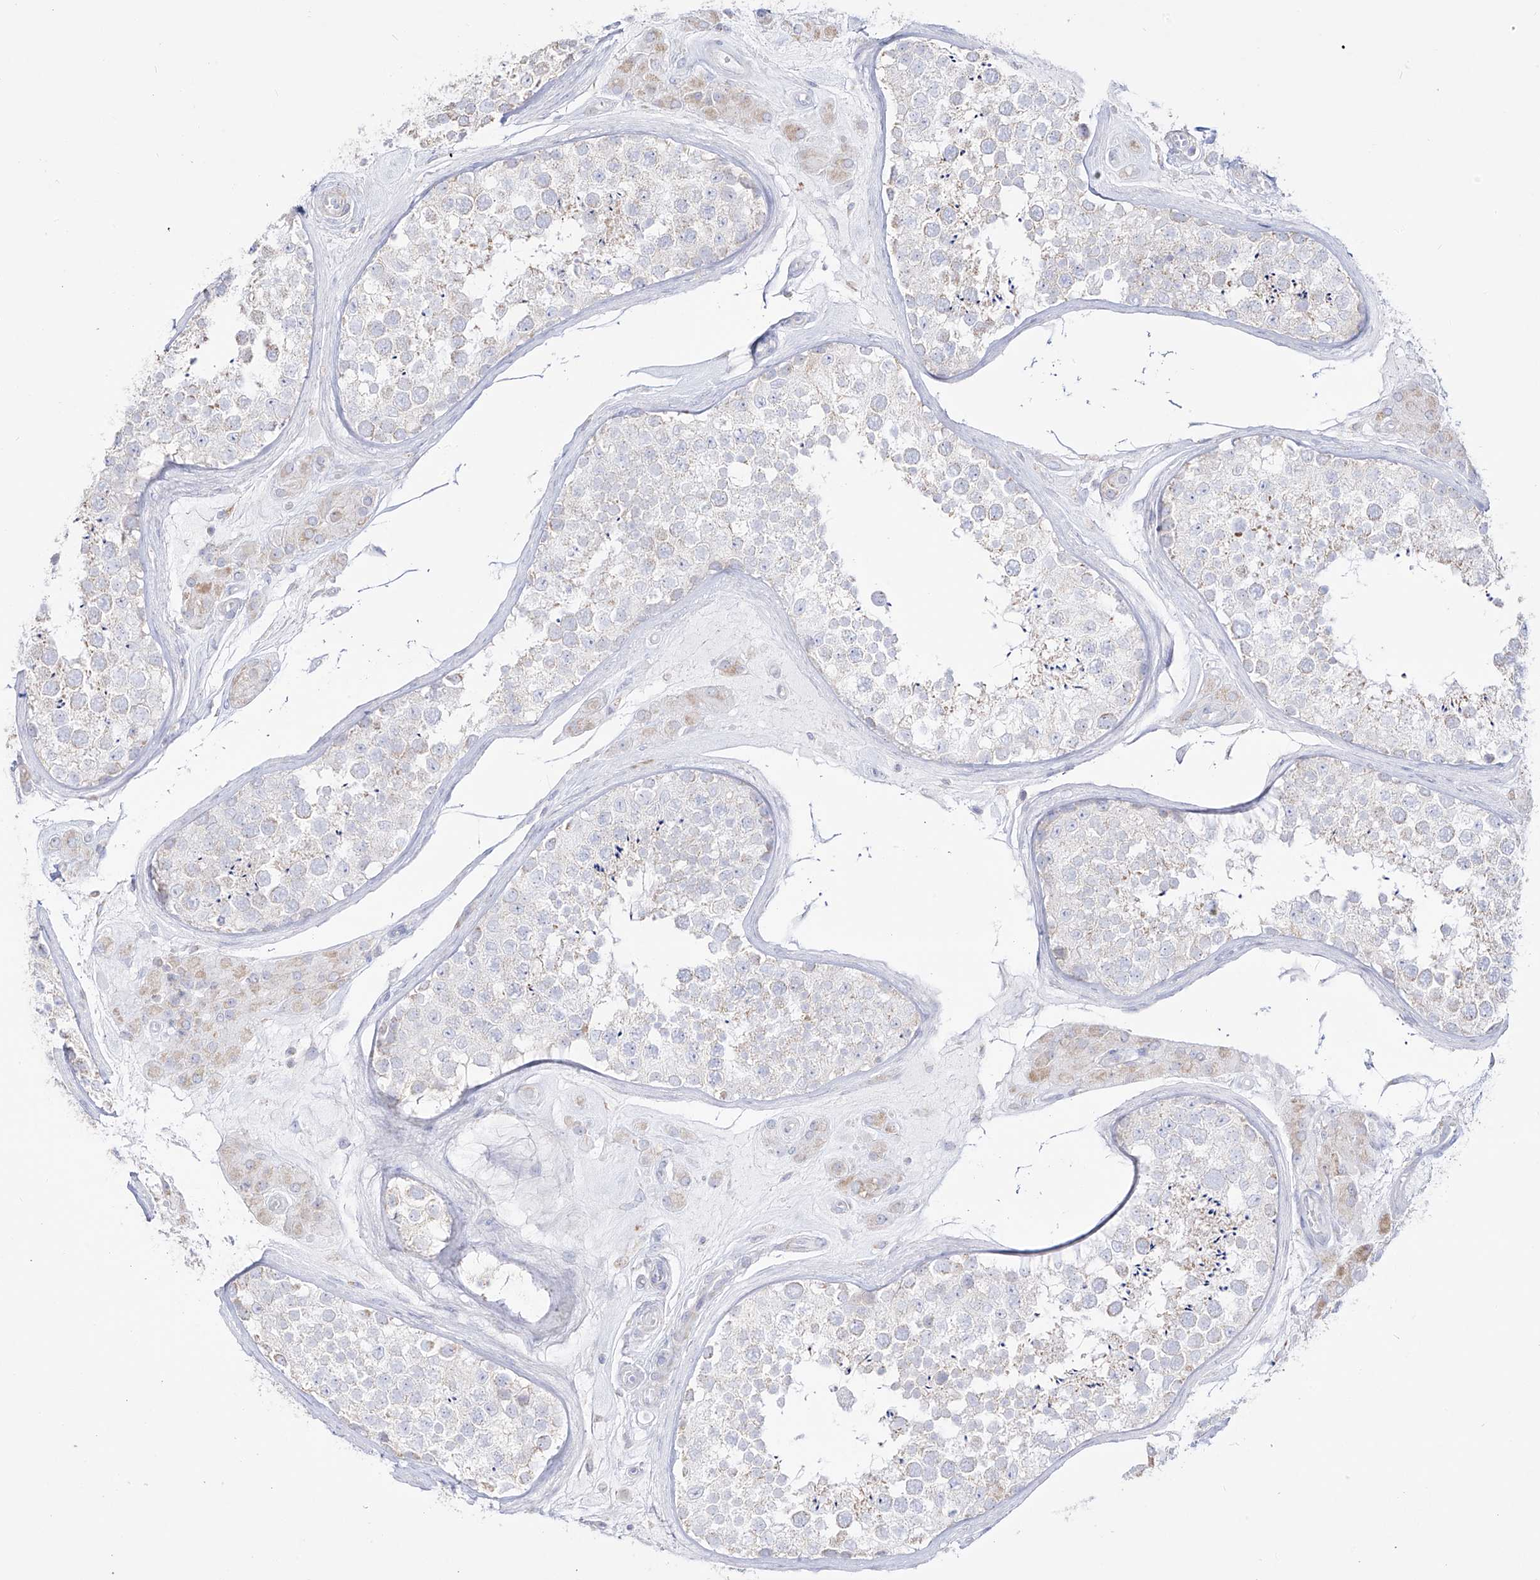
{"staining": {"intensity": "negative", "quantity": "none", "location": "none"}, "tissue": "testis", "cell_type": "Cells in seminiferous ducts", "image_type": "normal", "snomed": [{"axis": "morphology", "description": "Normal tissue, NOS"}, {"axis": "topography", "description": "Testis"}], "caption": "There is no significant staining in cells in seminiferous ducts of testis. (Immunohistochemistry, brightfield microscopy, high magnification).", "gene": "RCHY1", "patient": {"sex": "male", "age": 46}}